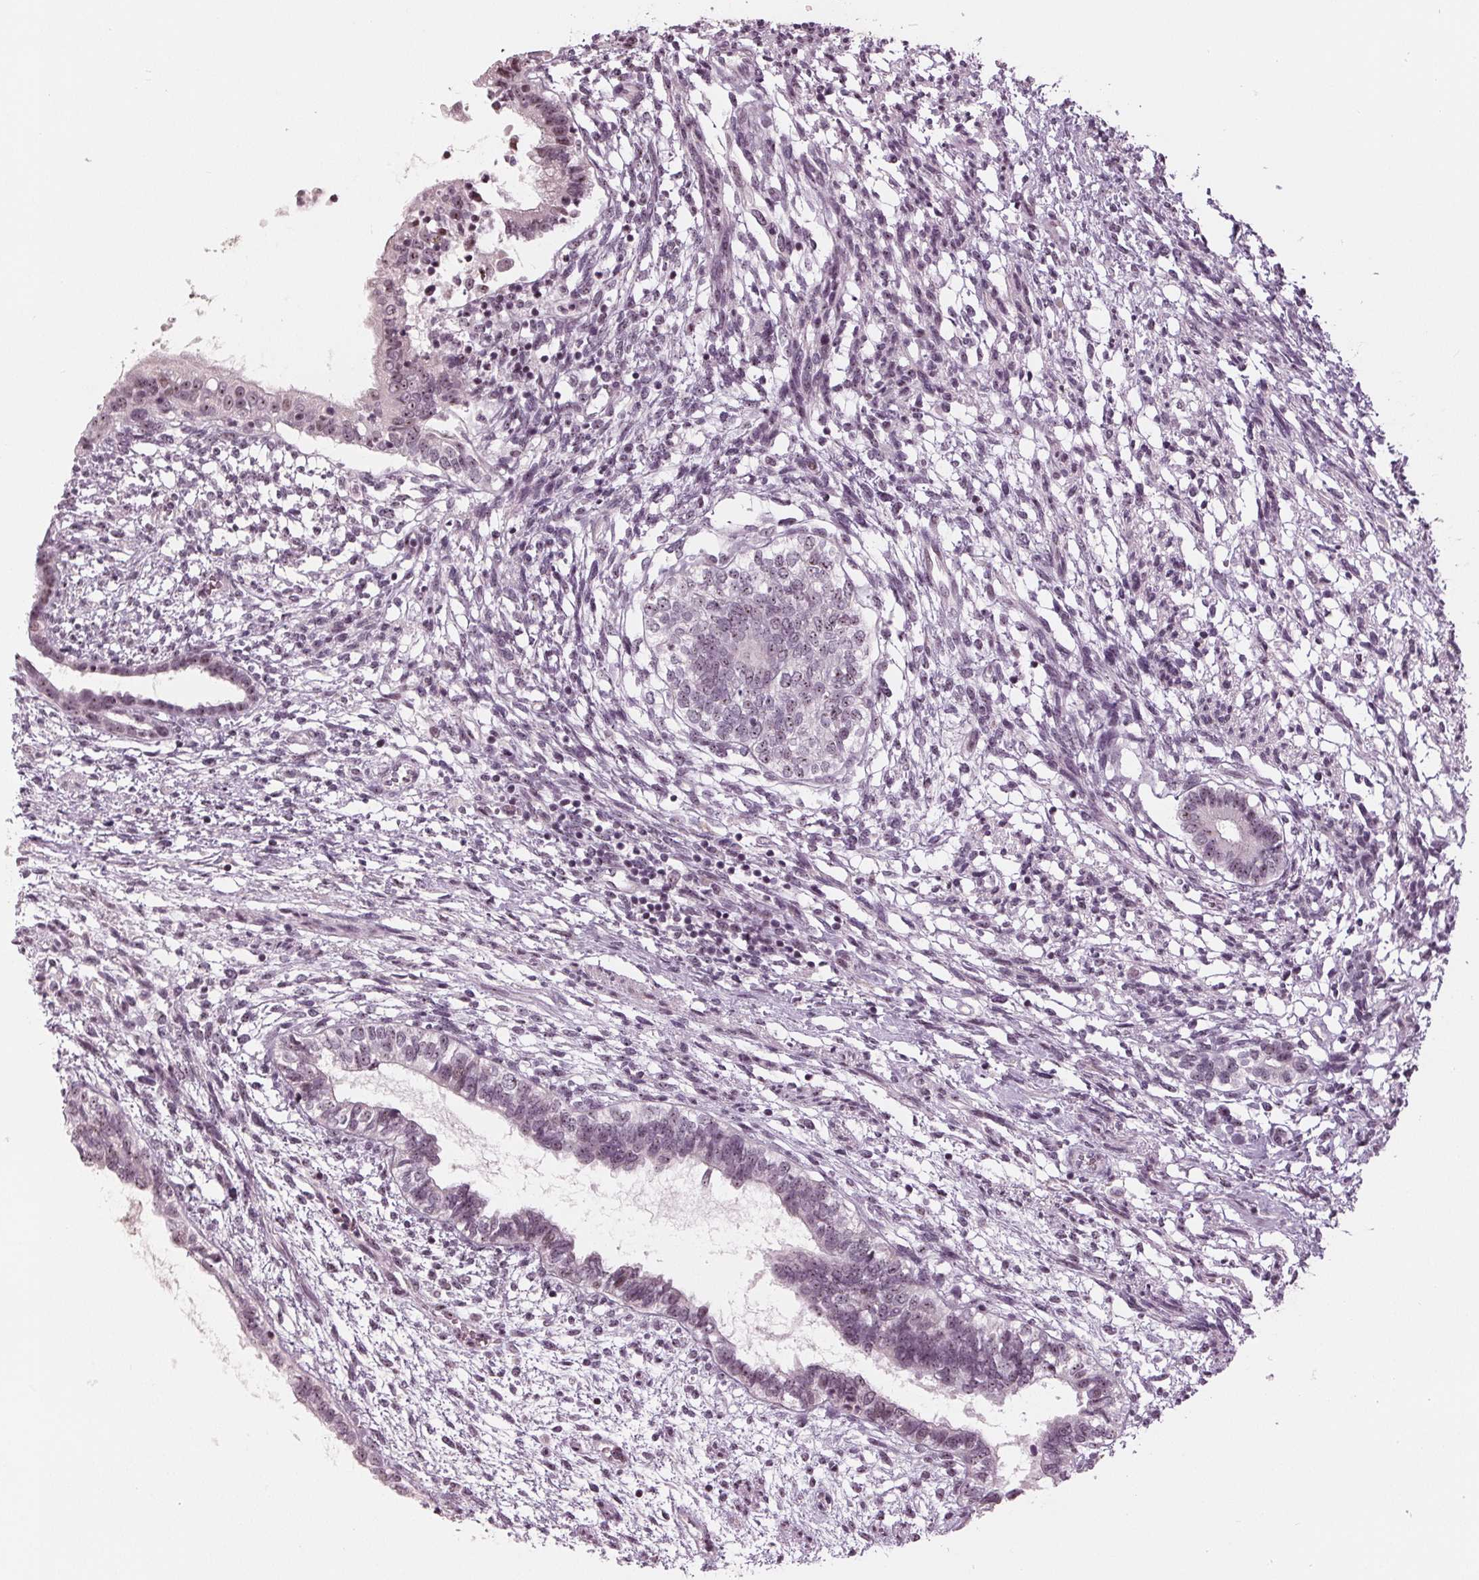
{"staining": {"intensity": "negative", "quantity": "none", "location": "none"}, "tissue": "testis cancer", "cell_type": "Tumor cells", "image_type": "cancer", "snomed": [{"axis": "morphology", "description": "Carcinoma, Embryonal, NOS"}, {"axis": "topography", "description": "Testis"}], "caption": "Micrograph shows no significant protein staining in tumor cells of testis cancer (embryonal carcinoma).", "gene": "ADPRHL1", "patient": {"sex": "male", "age": 37}}